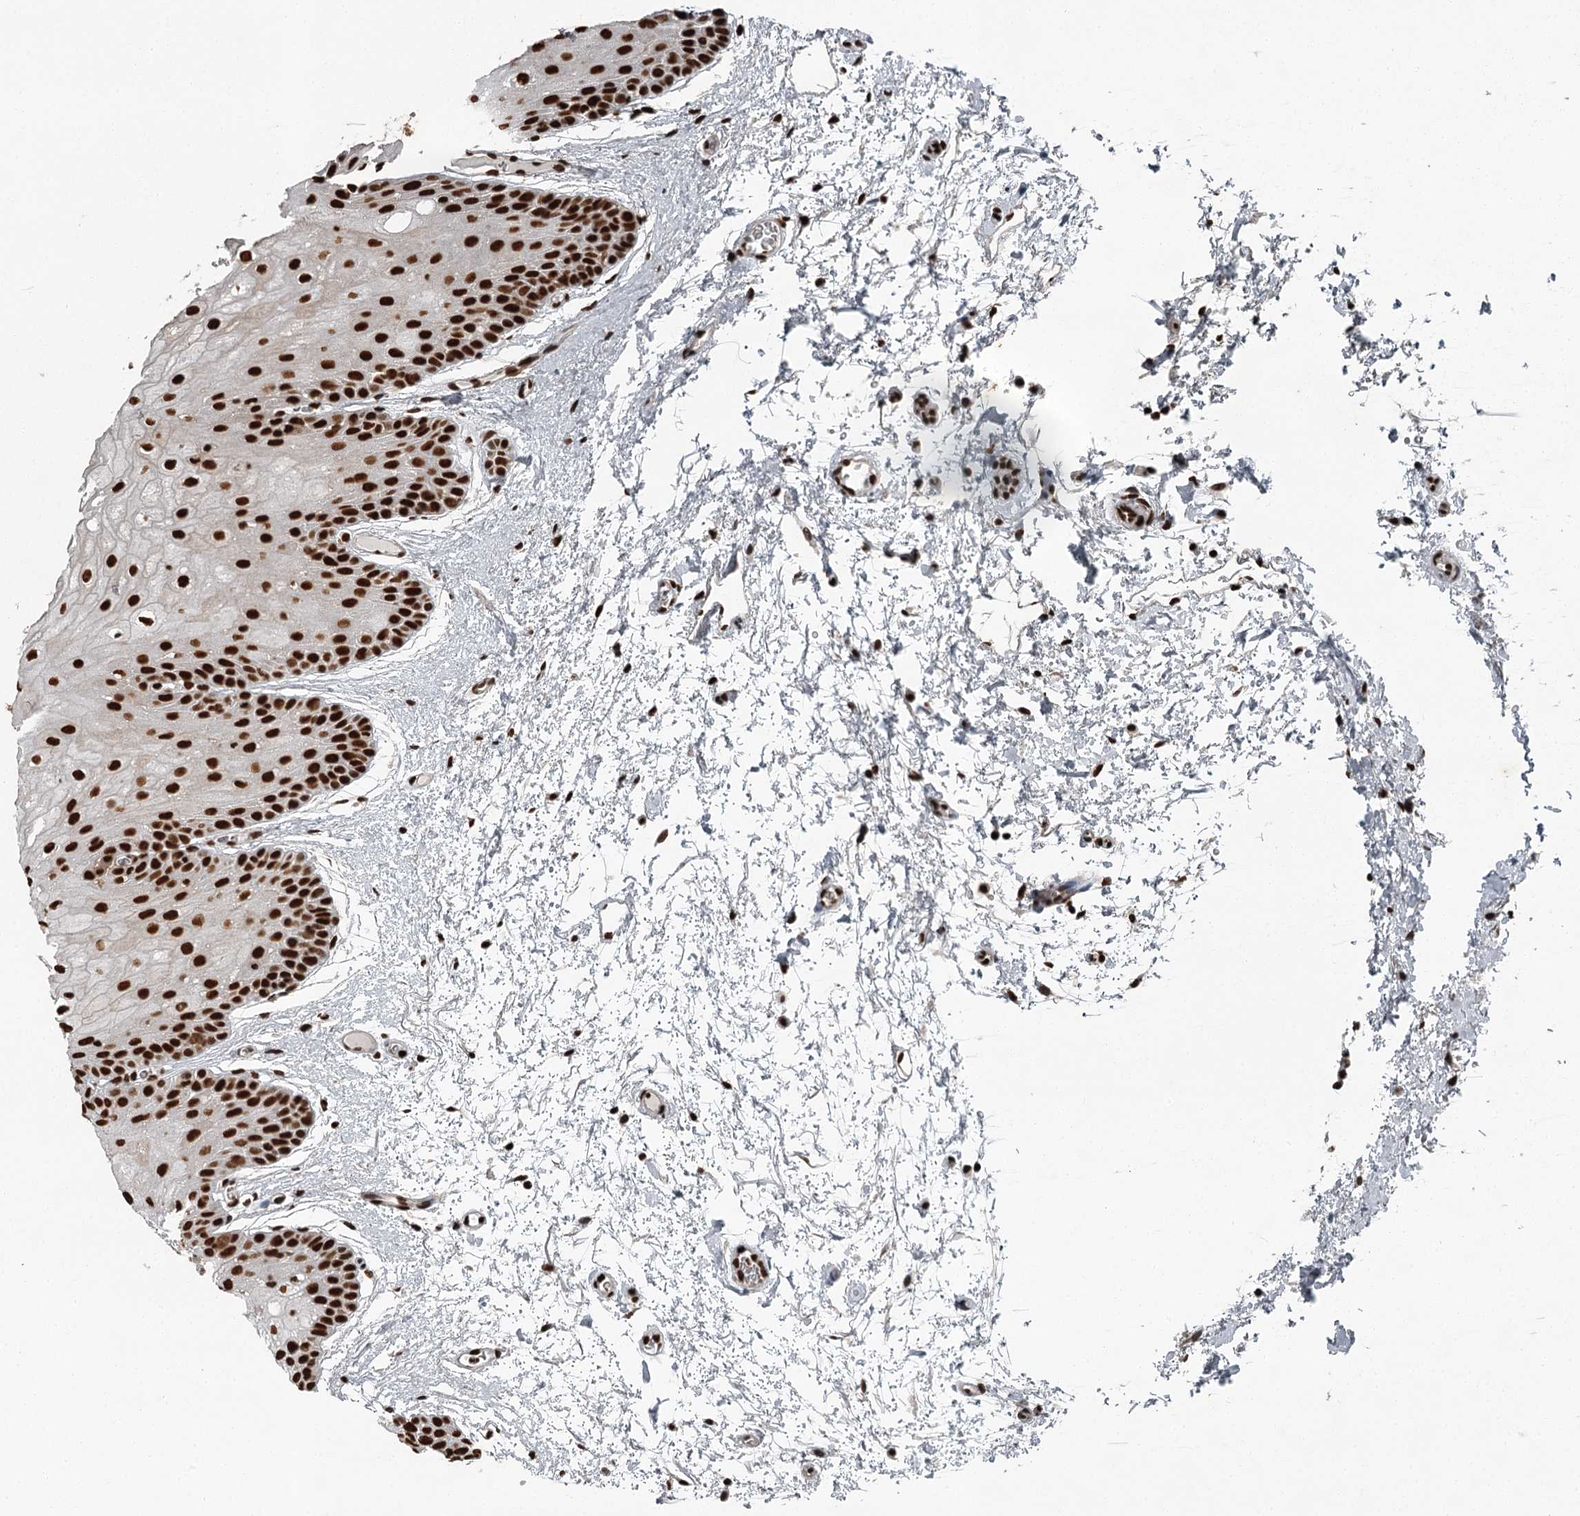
{"staining": {"intensity": "strong", "quantity": ">75%", "location": "nuclear"}, "tissue": "oral mucosa", "cell_type": "Squamous epithelial cells", "image_type": "normal", "snomed": [{"axis": "morphology", "description": "Normal tissue, NOS"}, {"axis": "topography", "description": "Oral tissue"}, {"axis": "topography", "description": "Tounge, NOS"}], "caption": "Squamous epithelial cells display high levels of strong nuclear positivity in about >75% of cells in benign oral mucosa. The protein is stained brown, and the nuclei are stained in blue (DAB IHC with brightfield microscopy, high magnification).", "gene": "RBBP7", "patient": {"sex": "female", "age": 73}}